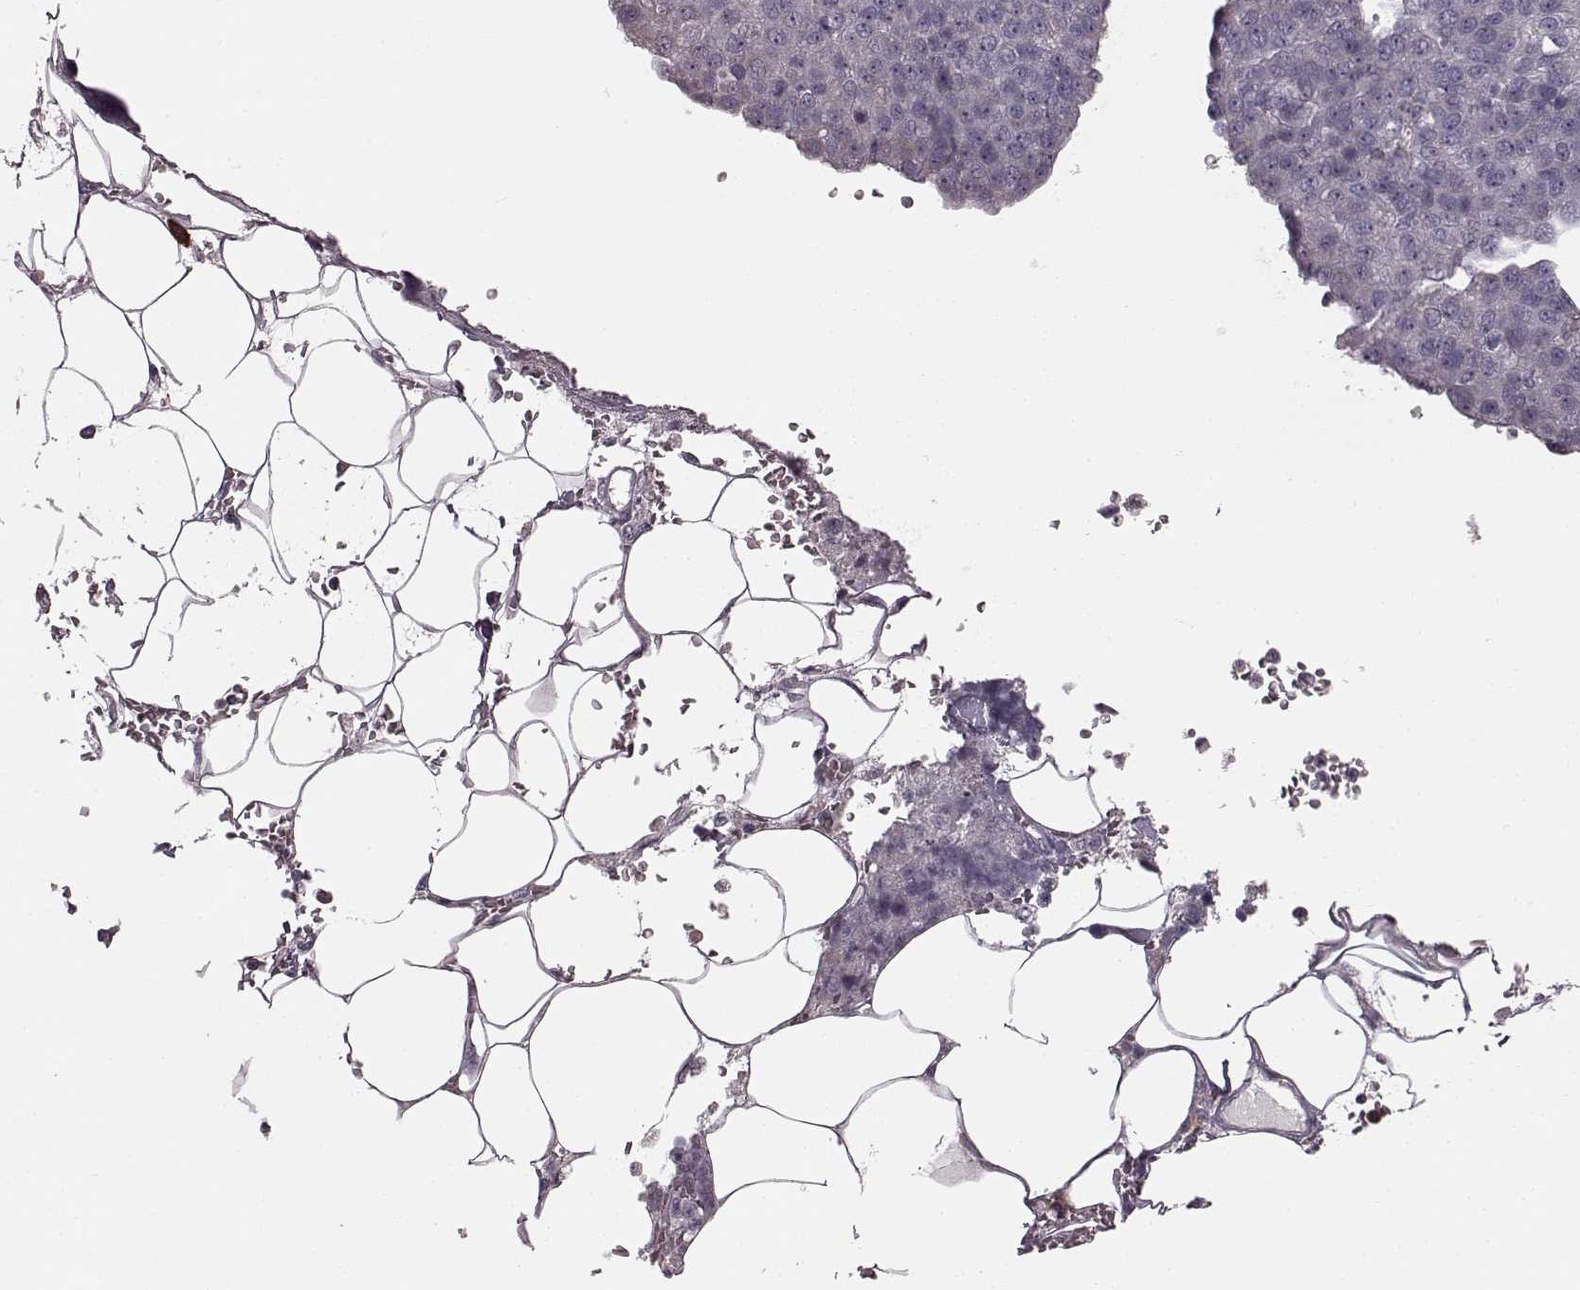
{"staining": {"intensity": "negative", "quantity": "none", "location": "none"}, "tissue": "pancreatic cancer", "cell_type": "Tumor cells", "image_type": "cancer", "snomed": [{"axis": "morphology", "description": "Adenocarcinoma, NOS"}, {"axis": "topography", "description": "Pancreas"}], "caption": "There is no significant staining in tumor cells of pancreatic cancer.", "gene": "CD28", "patient": {"sex": "female", "age": 61}}